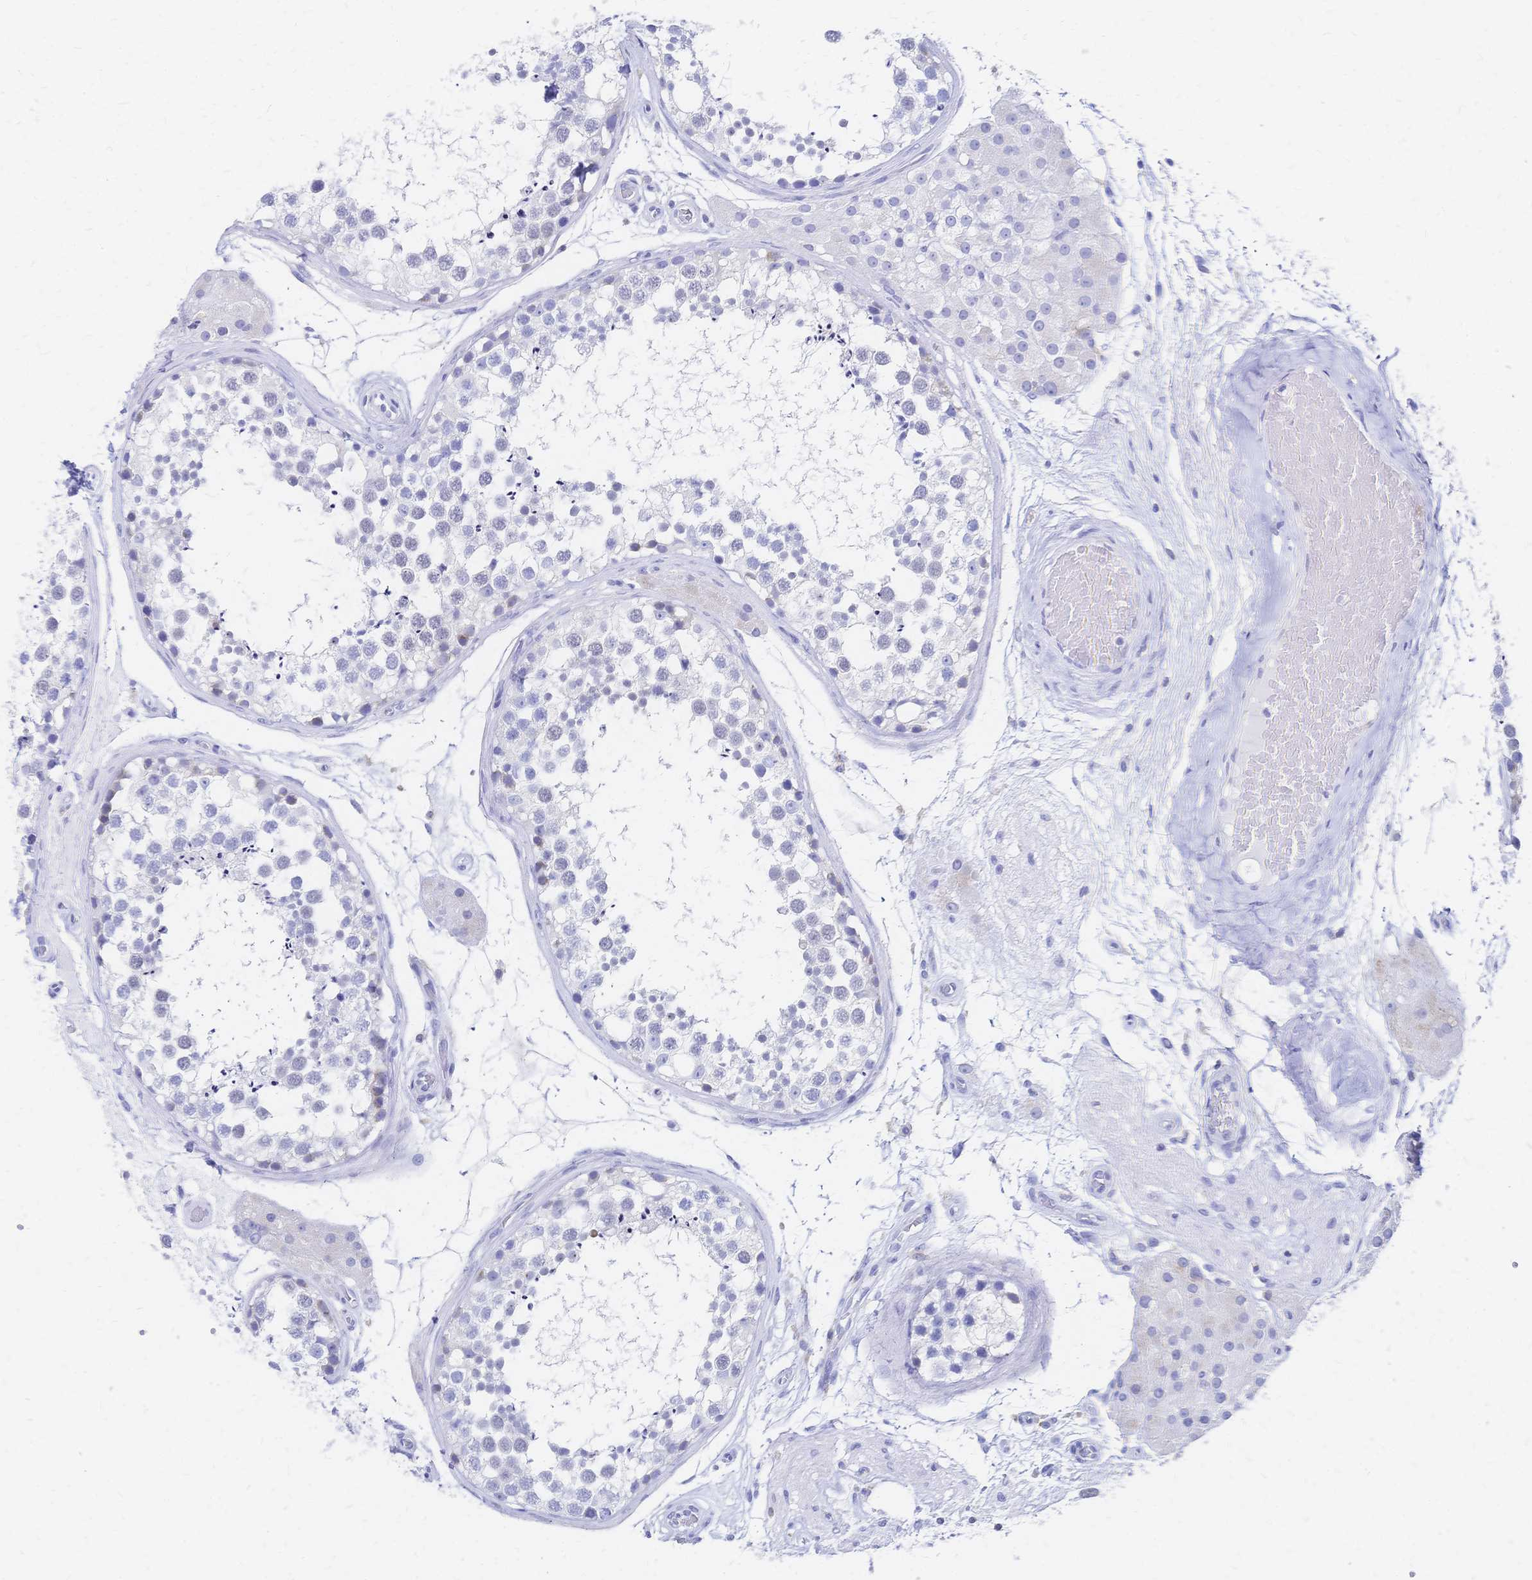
{"staining": {"intensity": "negative", "quantity": "none", "location": "none"}, "tissue": "testis", "cell_type": "Cells in seminiferous ducts", "image_type": "normal", "snomed": [{"axis": "morphology", "description": "Normal tissue, NOS"}, {"axis": "morphology", "description": "Seminoma, NOS"}, {"axis": "topography", "description": "Testis"}], "caption": "Testis was stained to show a protein in brown. There is no significant staining in cells in seminiferous ducts. Brightfield microscopy of immunohistochemistry (IHC) stained with DAB (brown) and hematoxylin (blue), captured at high magnification.", "gene": "SLC5A1", "patient": {"sex": "male", "age": 65}}